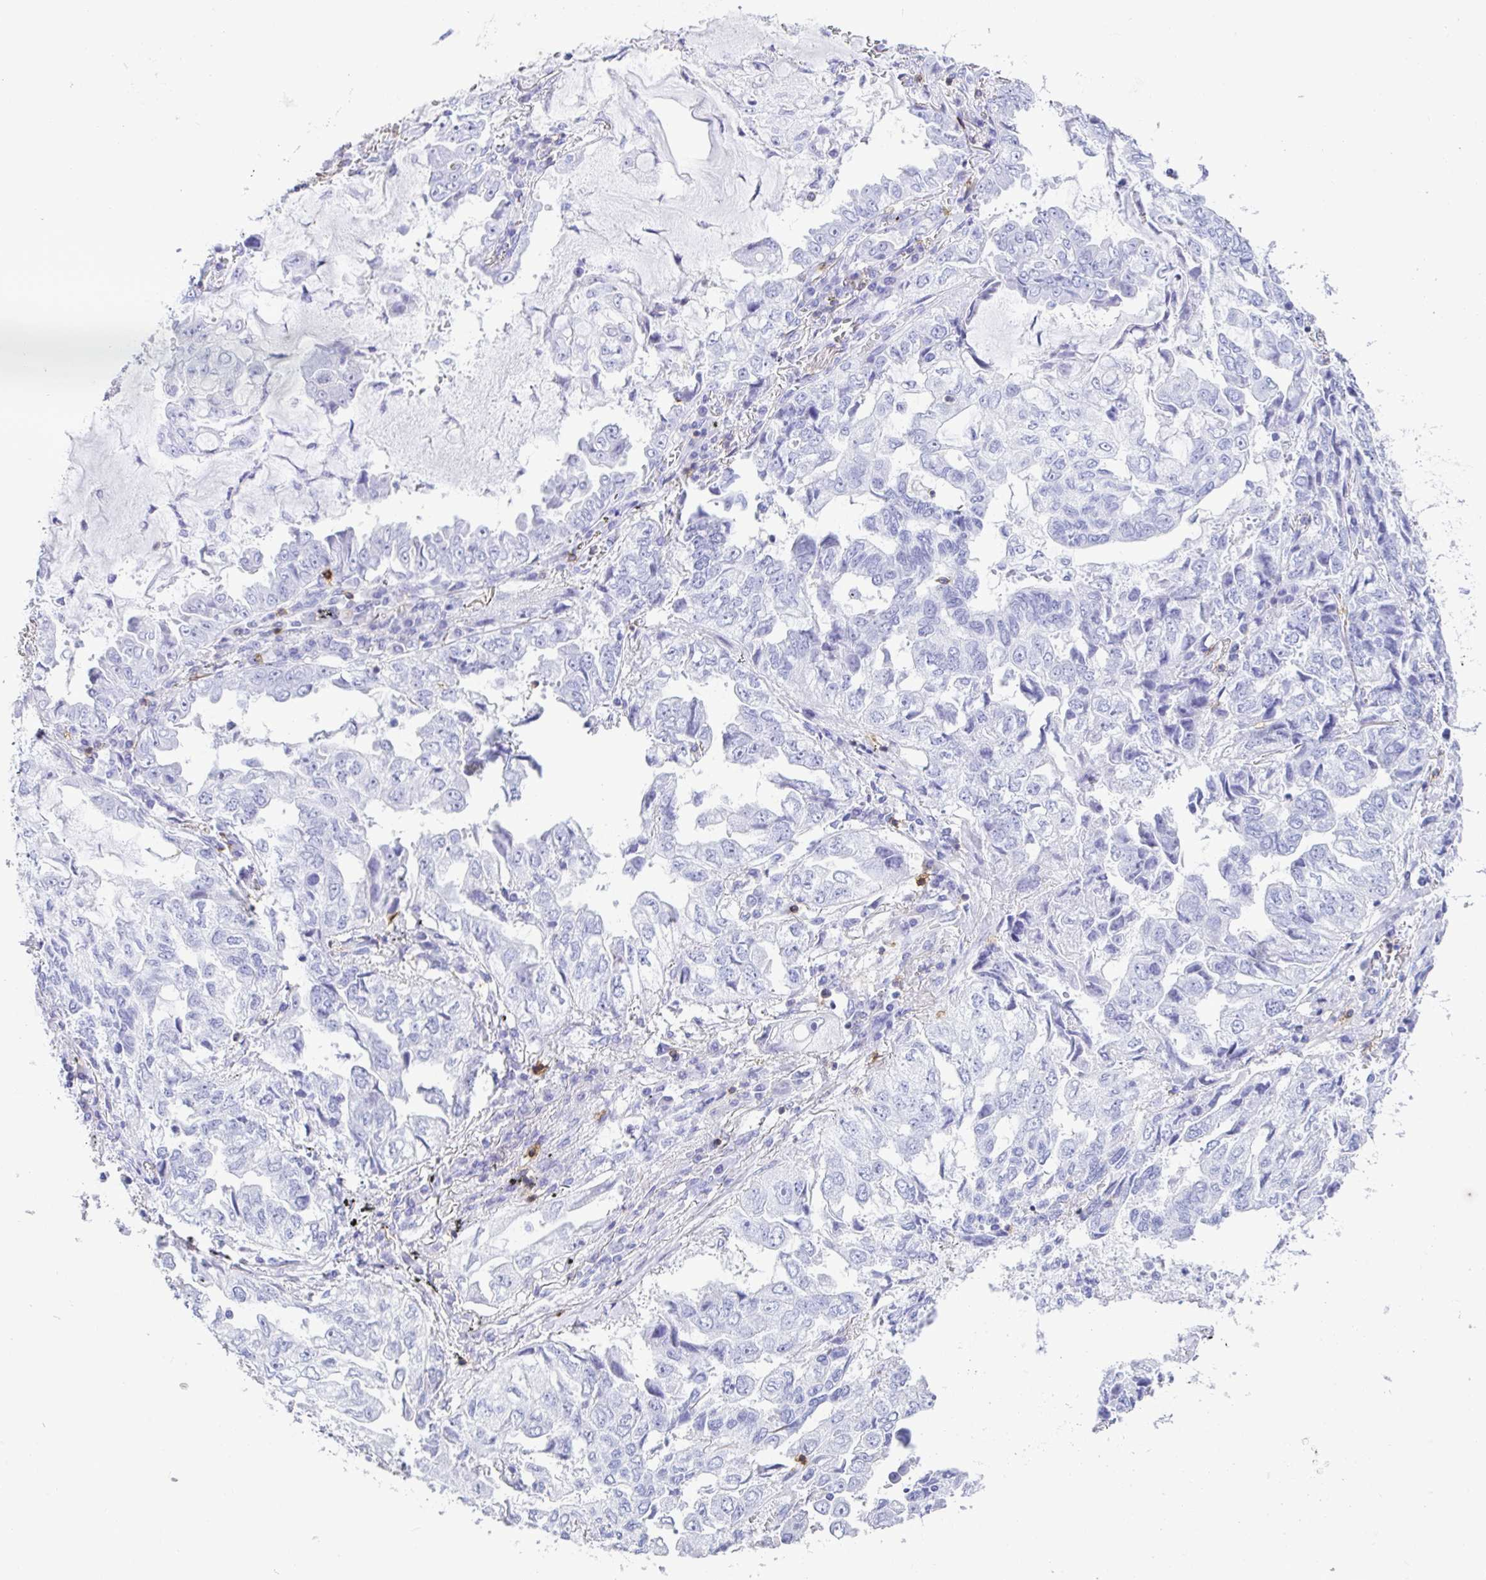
{"staining": {"intensity": "negative", "quantity": "none", "location": "none"}, "tissue": "lung cancer", "cell_type": "Tumor cells", "image_type": "cancer", "snomed": [{"axis": "morphology", "description": "Adenocarcinoma, NOS"}, {"axis": "topography", "description": "Lung"}], "caption": "Tumor cells show no significant expression in lung adenocarcinoma.", "gene": "CD5", "patient": {"sex": "female", "age": 52}}